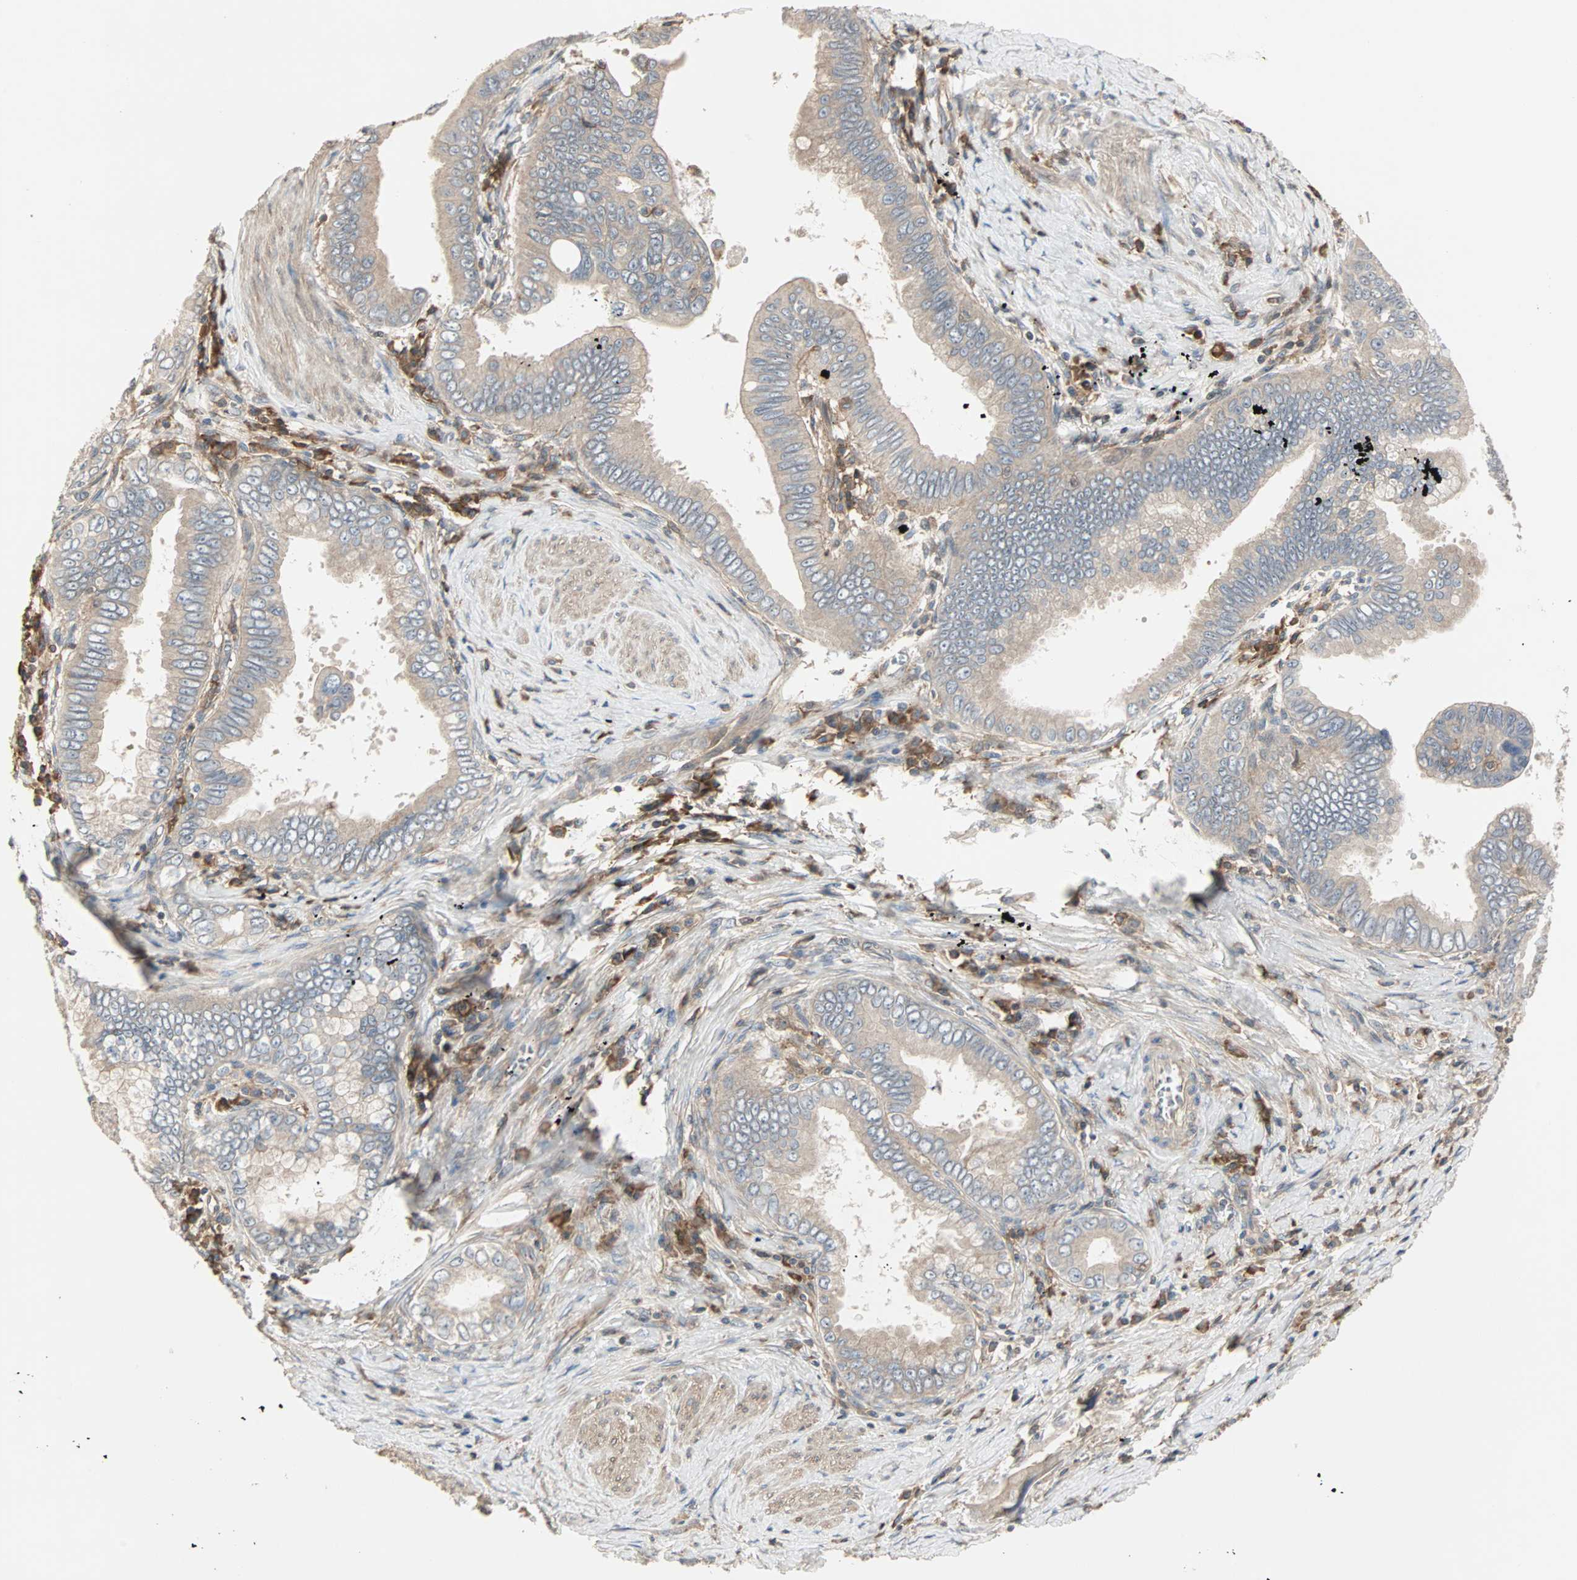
{"staining": {"intensity": "weak", "quantity": ">75%", "location": "cytoplasmic/membranous"}, "tissue": "pancreatic cancer", "cell_type": "Tumor cells", "image_type": "cancer", "snomed": [{"axis": "morphology", "description": "Normal tissue, NOS"}, {"axis": "topography", "description": "Lymph node"}], "caption": "Tumor cells reveal low levels of weak cytoplasmic/membranous positivity in approximately >75% of cells in pancreatic cancer.", "gene": "GNAI2", "patient": {"sex": "male", "age": 50}}